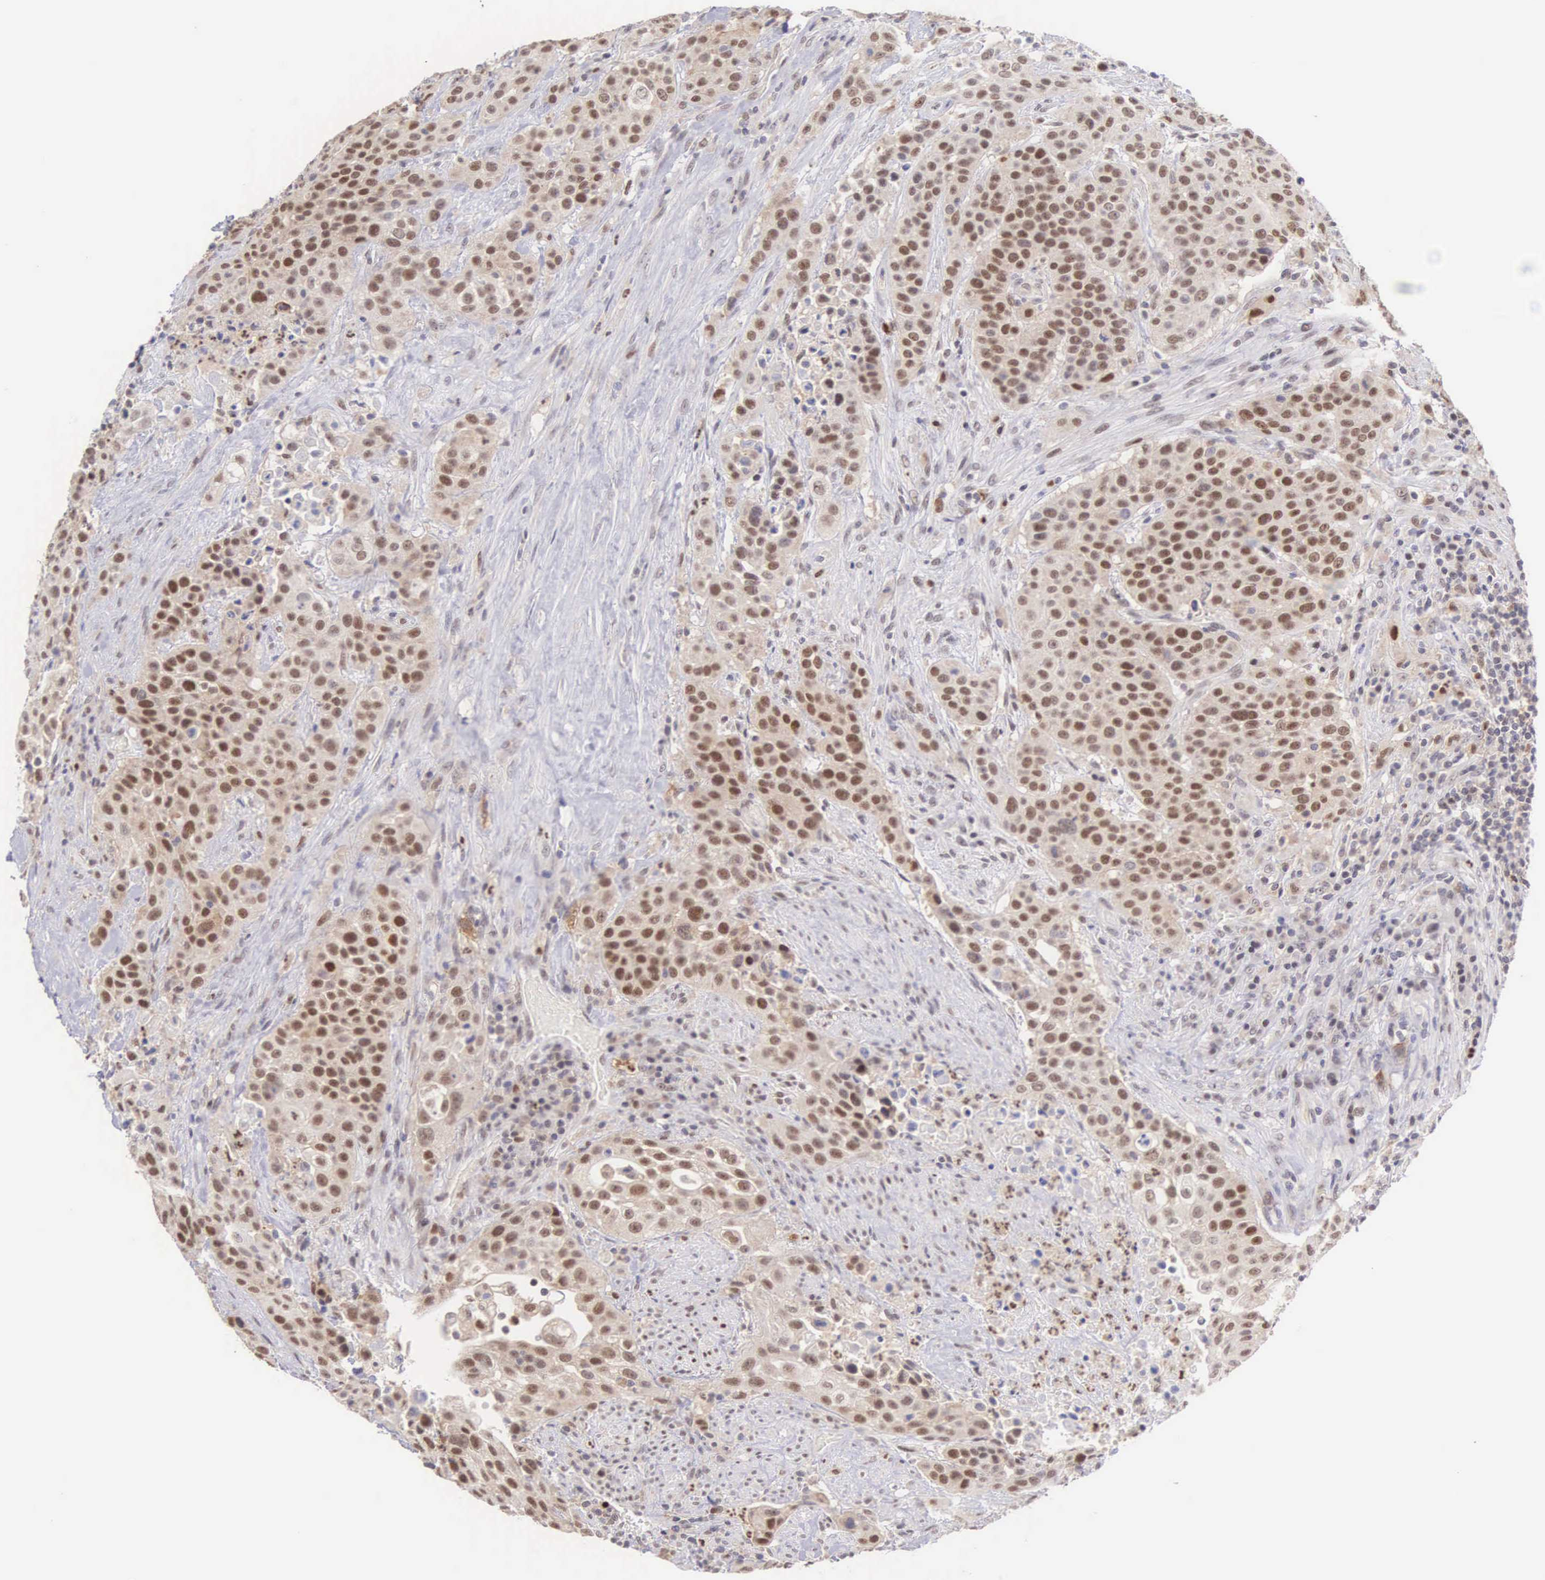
{"staining": {"intensity": "weak", "quantity": ">75%", "location": "nuclear"}, "tissue": "urothelial cancer", "cell_type": "Tumor cells", "image_type": "cancer", "snomed": [{"axis": "morphology", "description": "Urothelial carcinoma, High grade"}, {"axis": "topography", "description": "Urinary bladder"}], "caption": "Weak nuclear protein positivity is appreciated in approximately >75% of tumor cells in urothelial carcinoma (high-grade). Nuclei are stained in blue.", "gene": "GRK3", "patient": {"sex": "male", "age": 74}}